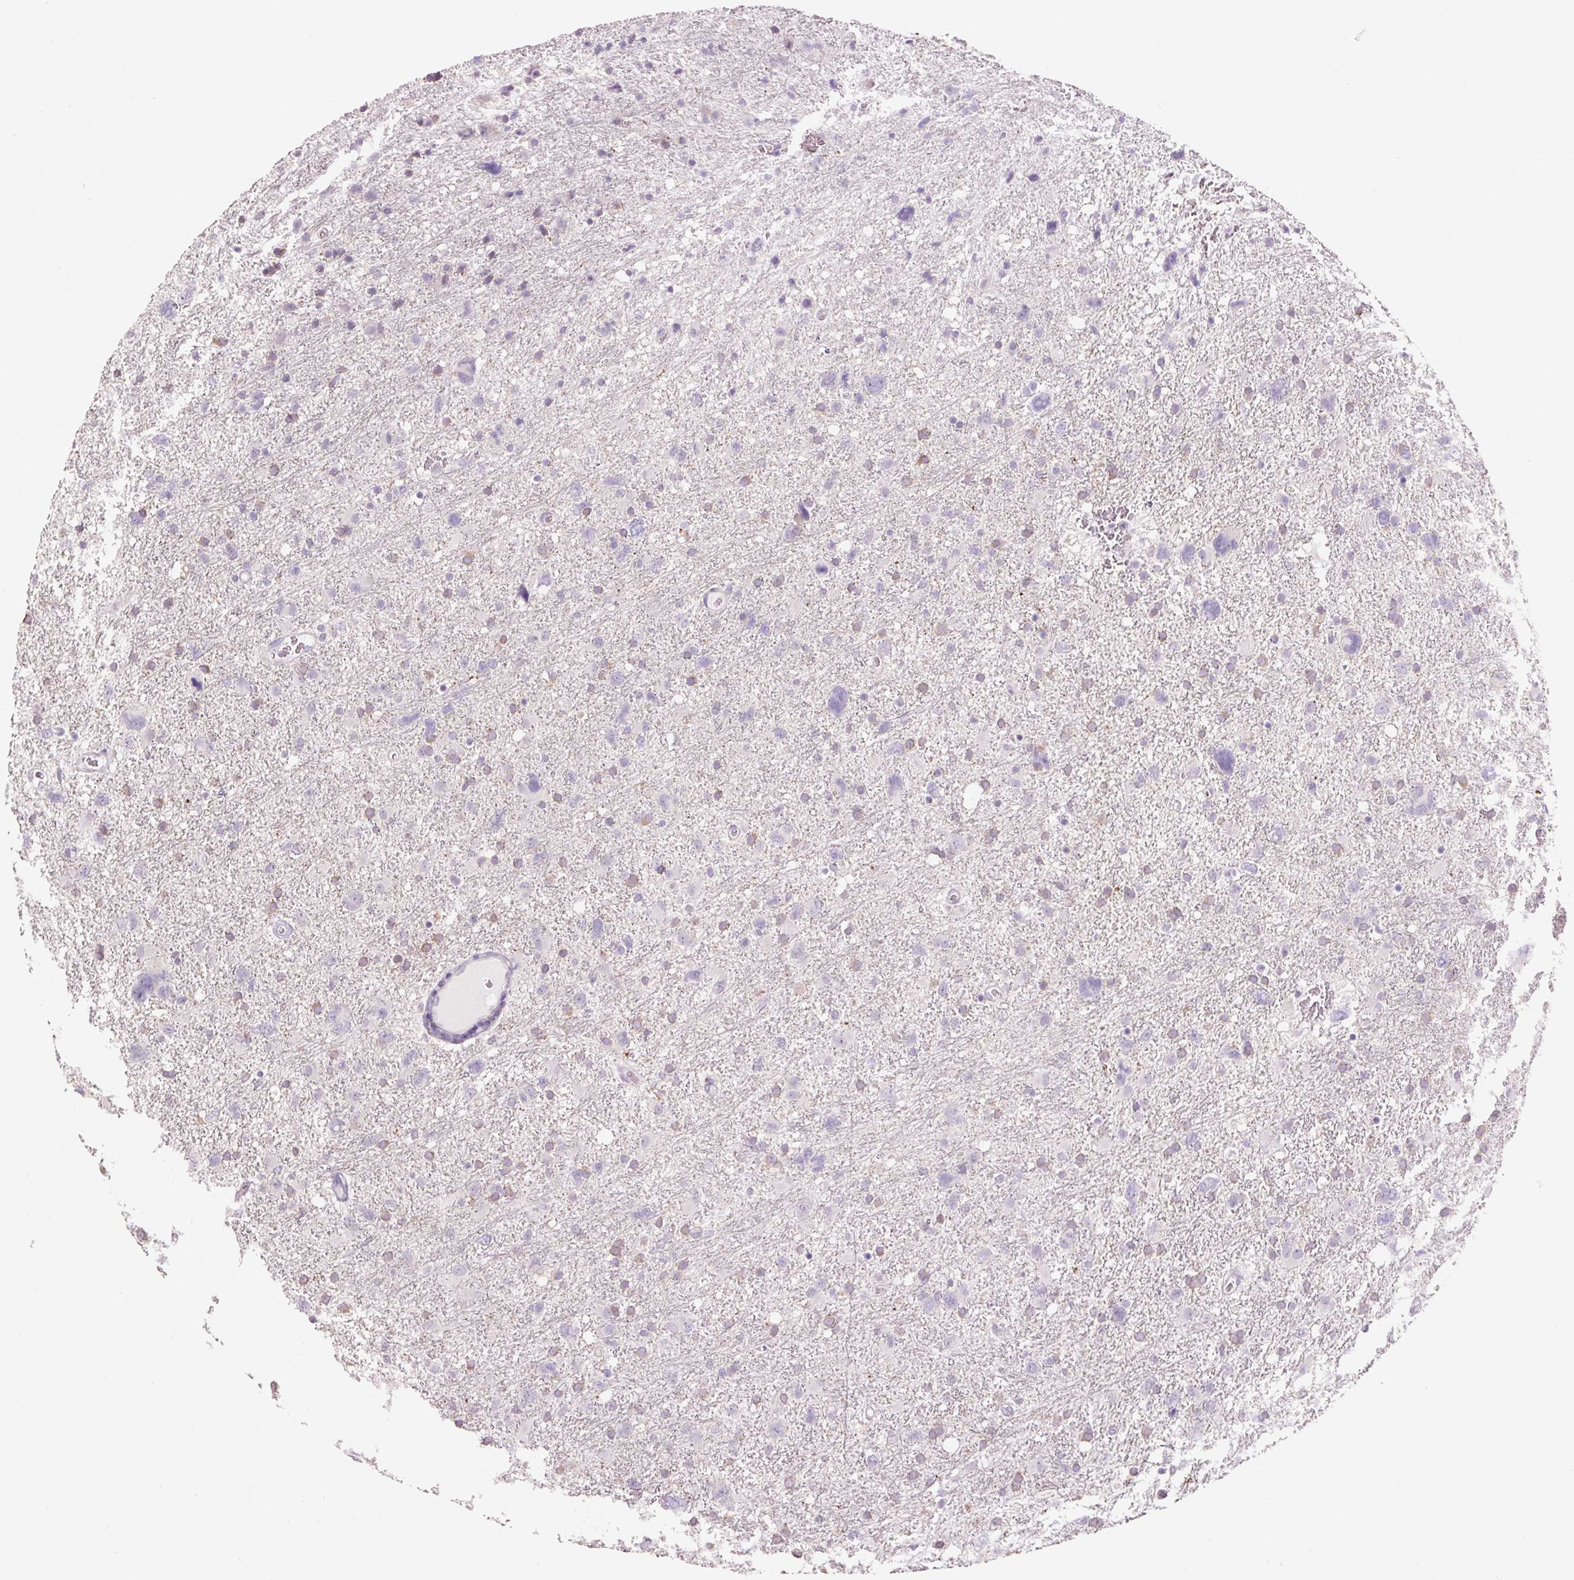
{"staining": {"intensity": "negative", "quantity": "none", "location": "none"}, "tissue": "glioma", "cell_type": "Tumor cells", "image_type": "cancer", "snomed": [{"axis": "morphology", "description": "Glioma, malignant, High grade"}, {"axis": "topography", "description": "Brain"}], "caption": "Immunohistochemistry (IHC) image of human malignant glioma (high-grade) stained for a protein (brown), which shows no staining in tumor cells.", "gene": "HAX1", "patient": {"sex": "male", "age": 61}}